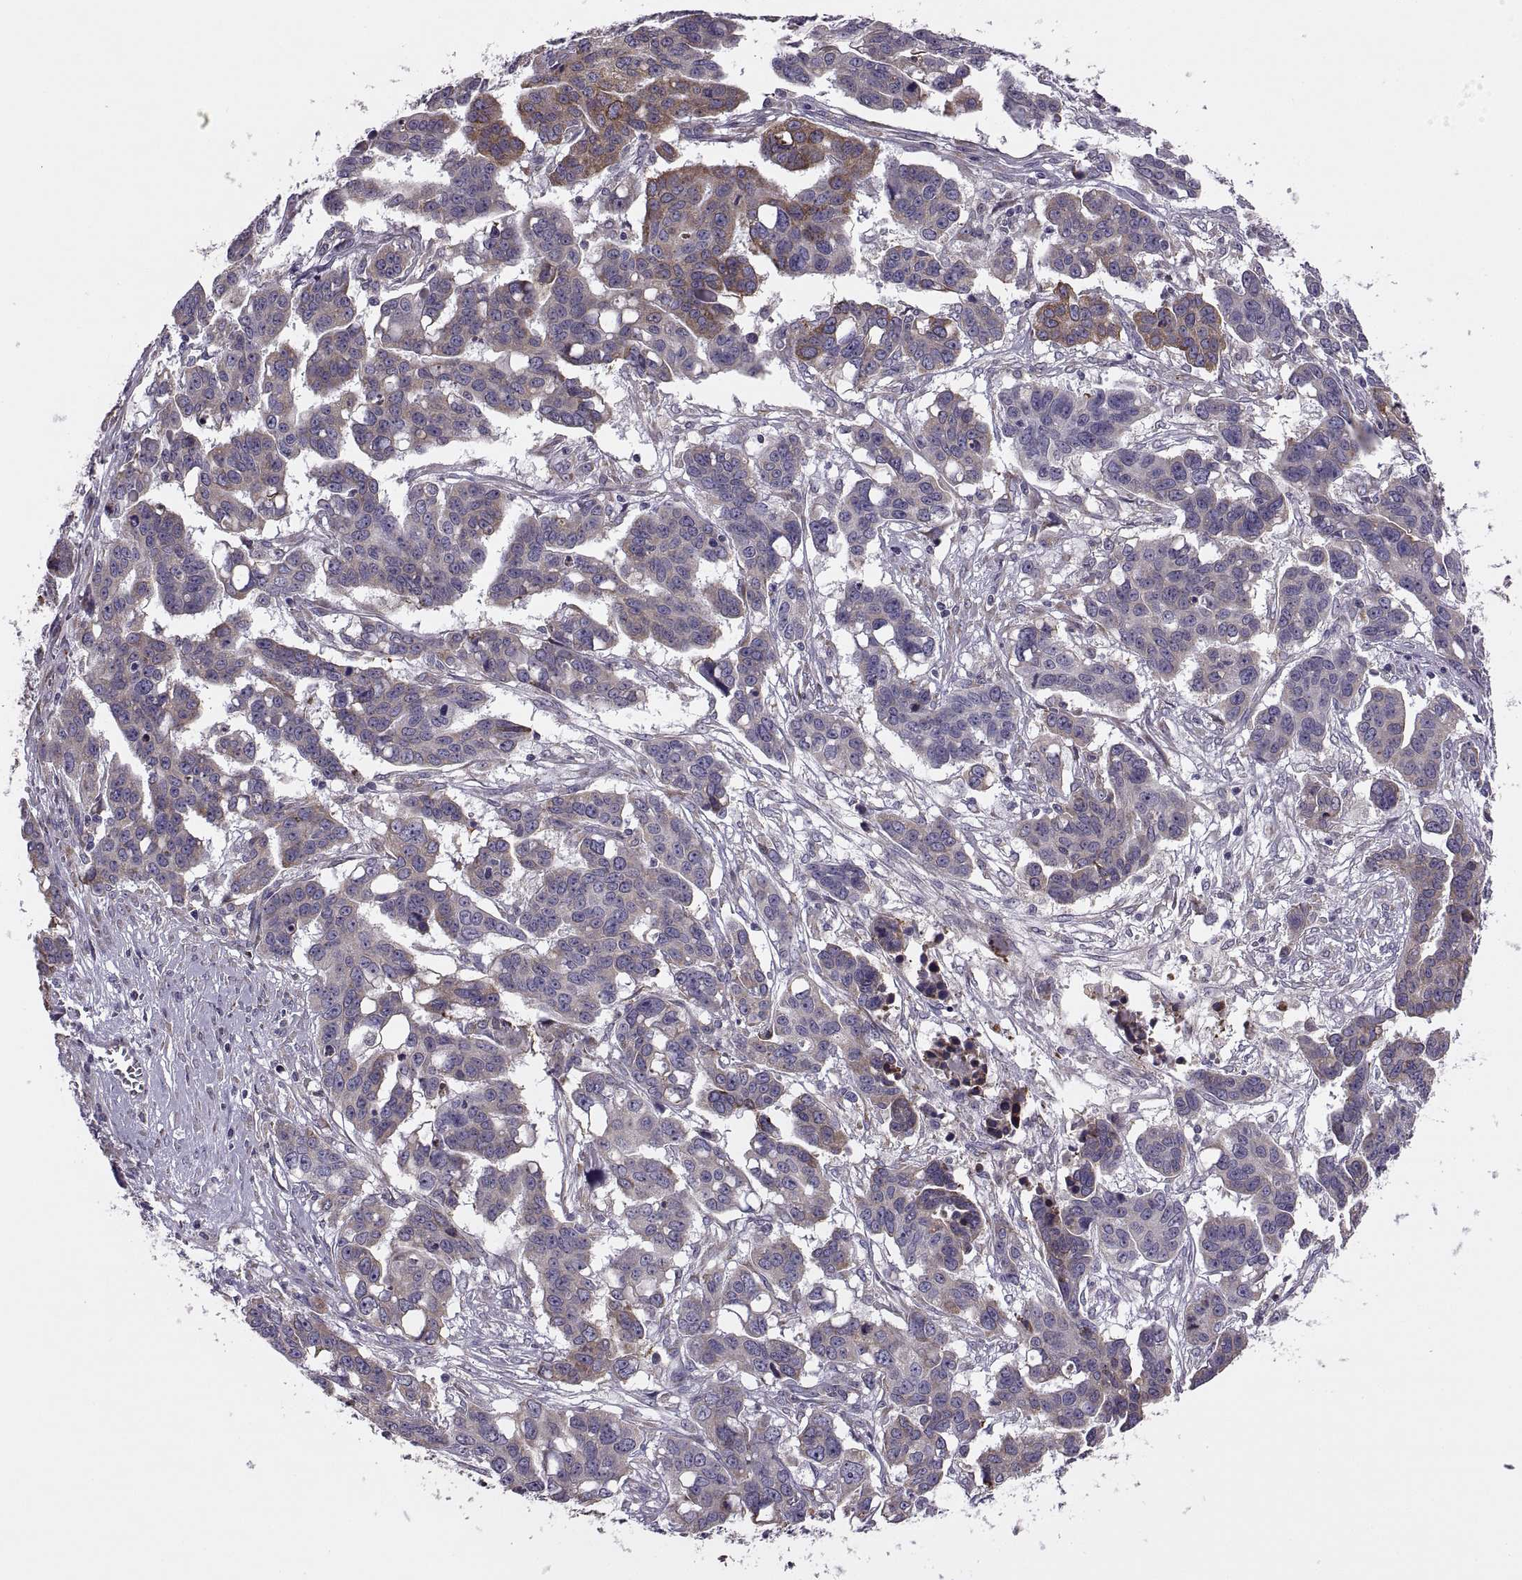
{"staining": {"intensity": "moderate", "quantity": "<25%", "location": "cytoplasmic/membranous"}, "tissue": "ovarian cancer", "cell_type": "Tumor cells", "image_type": "cancer", "snomed": [{"axis": "morphology", "description": "Carcinoma, endometroid"}, {"axis": "topography", "description": "Ovary"}], "caption": "Immunohistochemistry (IHC) image of neoplastic tissue: ovarian cancer stained using immunohistochemistry displays low levels of moderate protein expression localized specifically in the cytoplasmic/membranous of tumor cells, appearing as a cytoplasmic/membranous brown color.", "gene": "LETM2", "patient": {"sex": "female", "age": 78}}